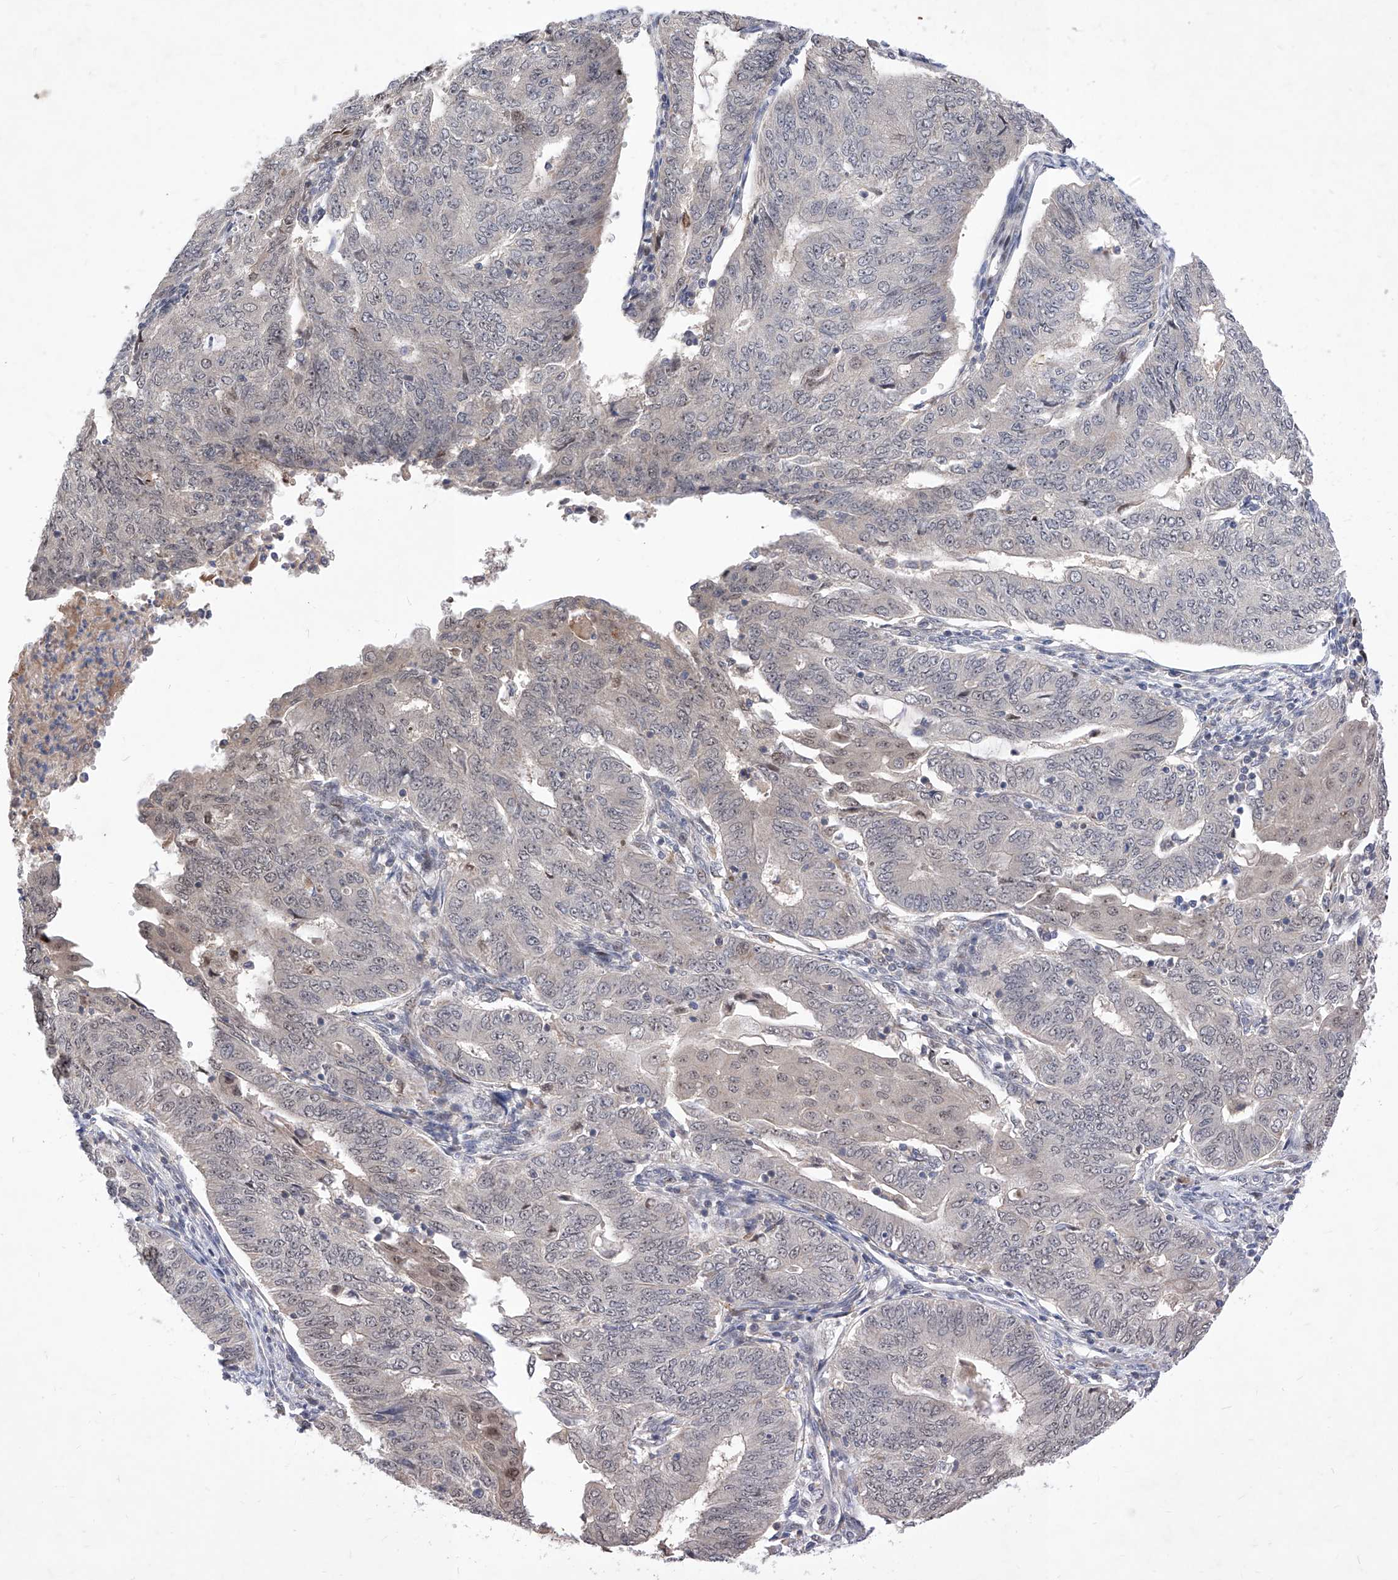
{"staining": {"intensity": "weak", "quantity": "<25%", "location": "nuclear"}, "tissue": "endometrial cancer", "cell_type": "Tumor cells", "image_type": "cancer", "snomed": [{"axis": "morphology", "description": "Adenocarcinoma, NOS"}, {"axis": "topography", "description": "Endometrium"}], "caption": "IHC photomicrograph of neoplastic tissue: human endometrial cancer (adenocarcinoma) stained with DAB demonstrates no significant protein positivity in tumor cells.", "gene": "LGR4", "patient": {"sex": "female", "age": 32}}